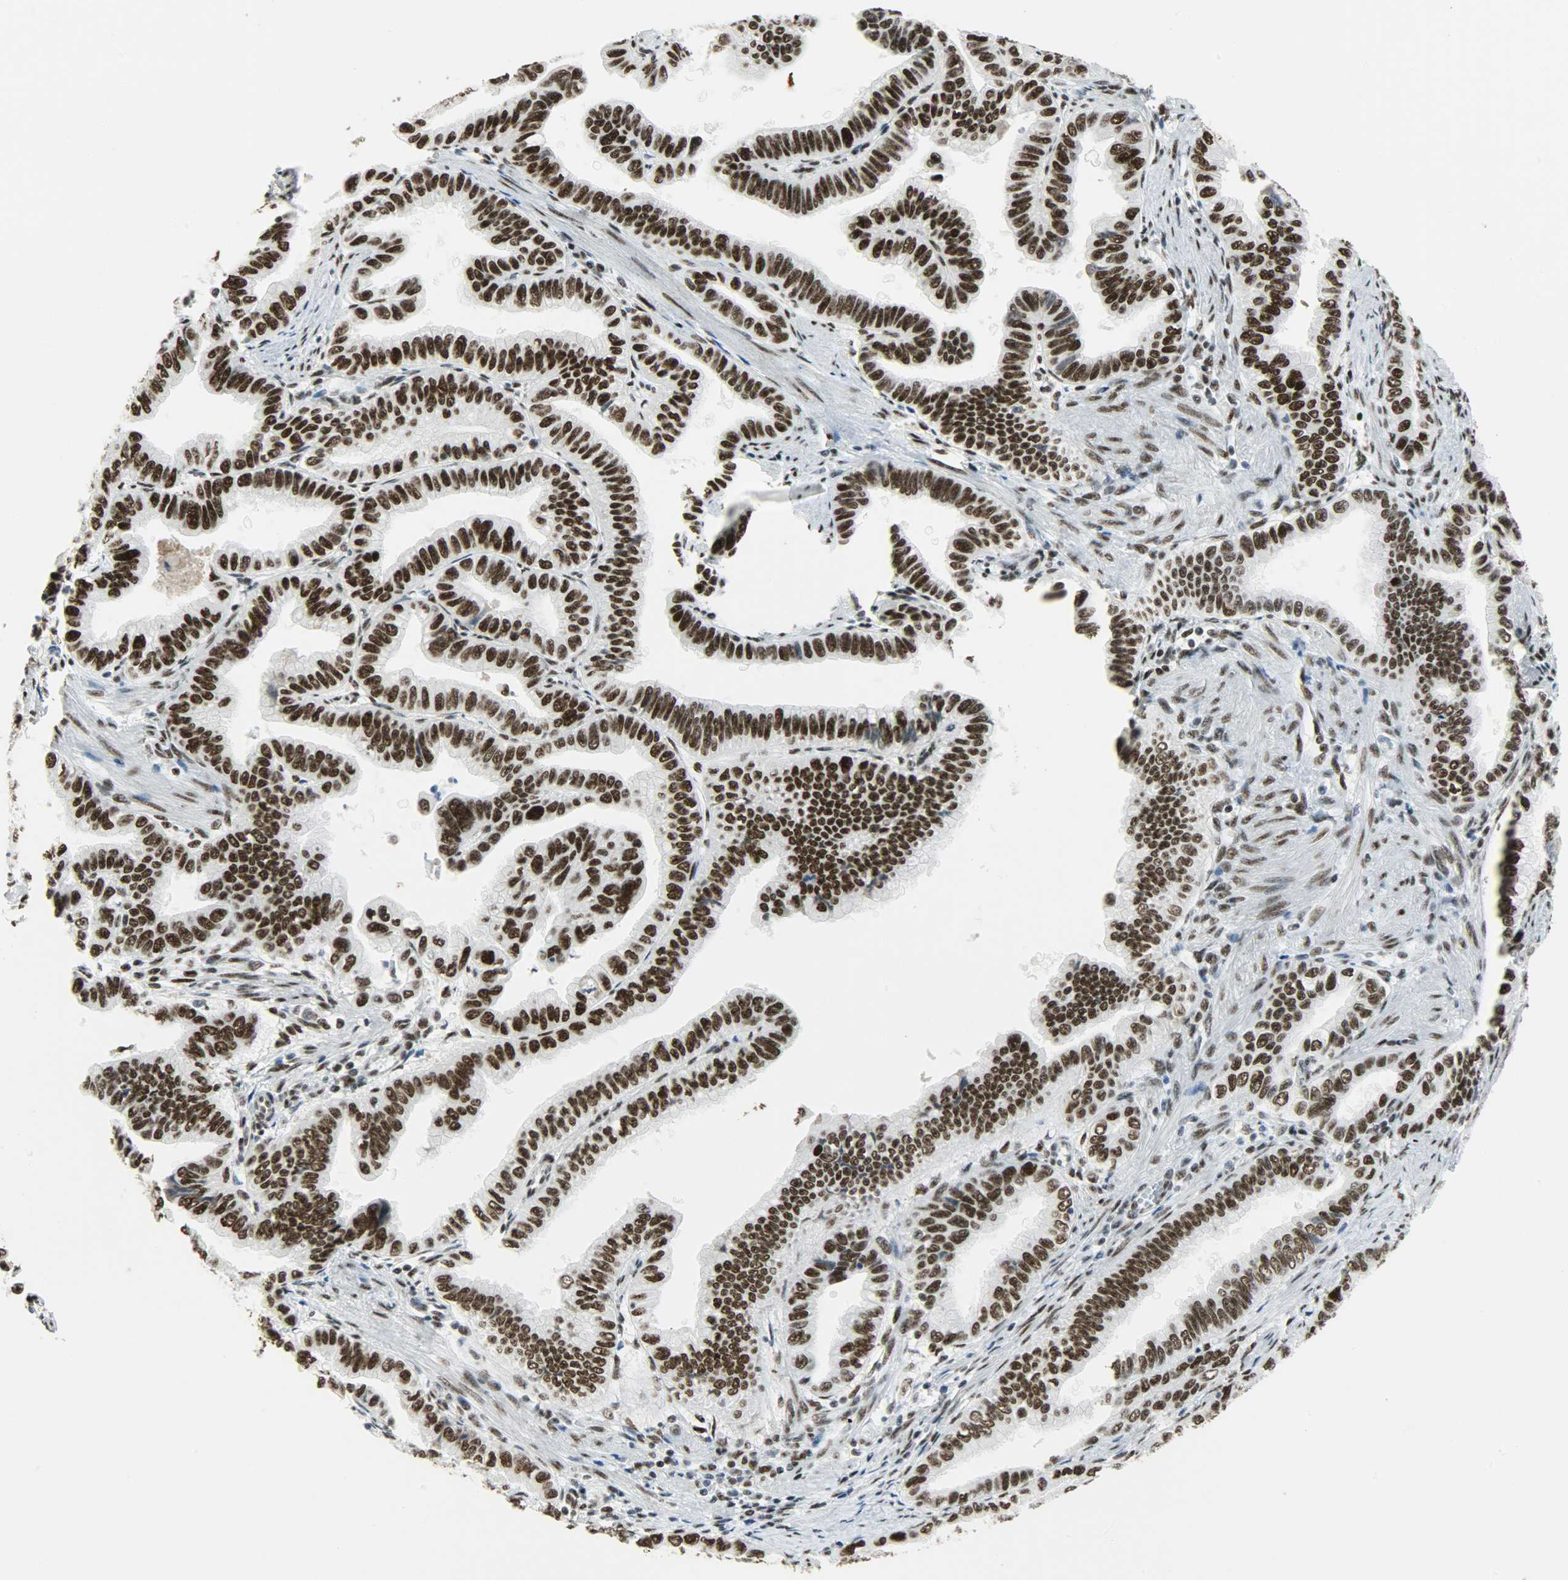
{"staining": {"intensity": "strong", "quantity": ">75%", "location": "nuclear"}, "tissue": "pancreatic cancer", "cell_type": "Tumor cells", "image_type": "cancer", "snomed": [{"axis": "morphology", "description": "Normal tissue, NOS"}, {"axis": "topography", "description": "Lymph node"}], "caption": "Brown immunohistochemical staining in human pancreatic cancer exhibits strong nuclear staining in about >75% of tumor cells.", "gene": "SSB", "patient": {"sex": "male", "age": 50}}